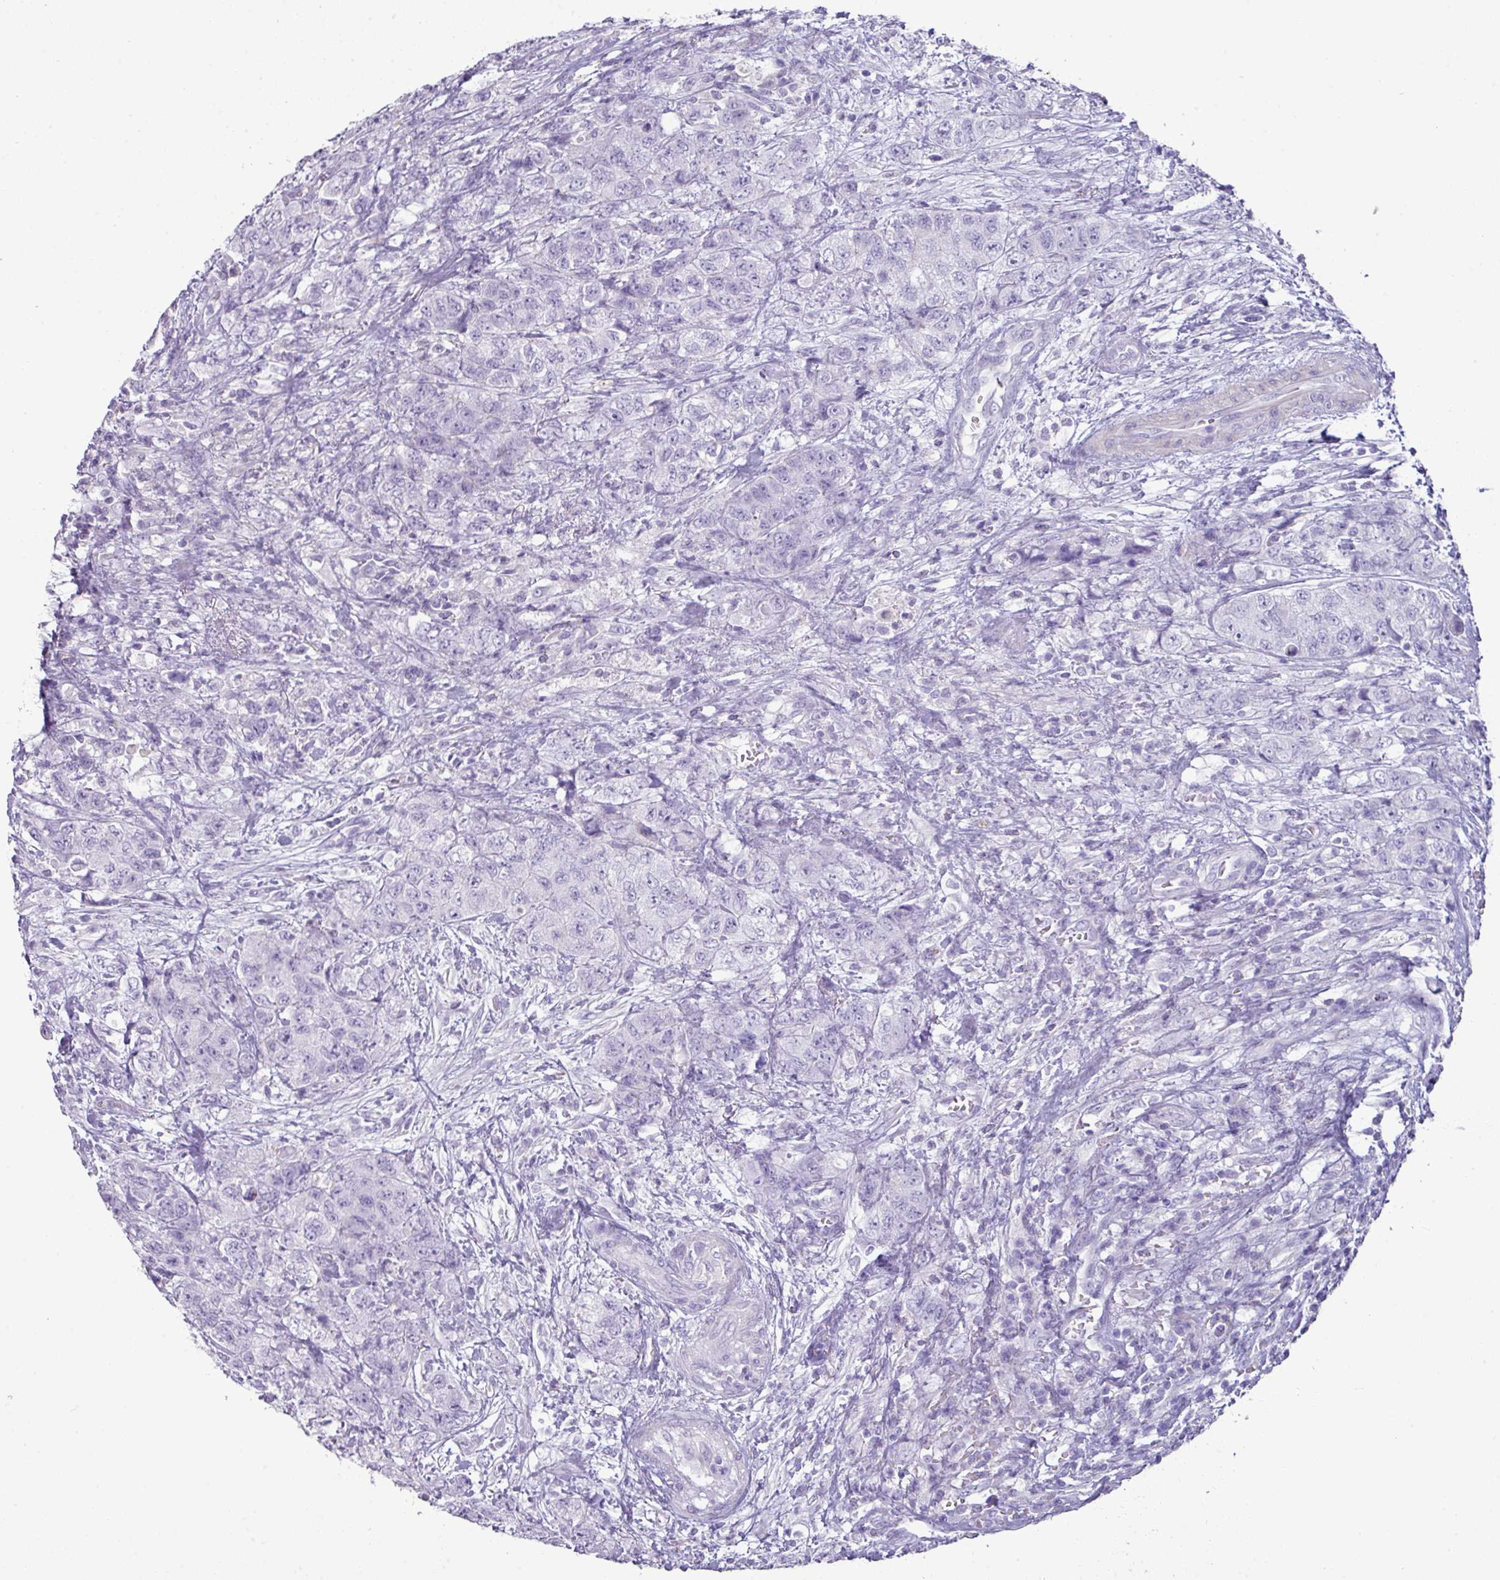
{"staining": {"intensity": "negative", "quantity": "none", "location": "none"}, "tissue": "urothelial cancer", "cell_type": "Tumor cells", "image_type": "cancer", "snomed": [{"axis": "morphology", "description": "Urothelial carcinoma, High grade"}, {"axis": "topography", "description": "Urinary bladder"}], "caption": "Image shows no significant protein expression in tumor cells of urothelial cancer.", "gene": "GSTA3", "patient": {"sex": "female", "age": 78}}